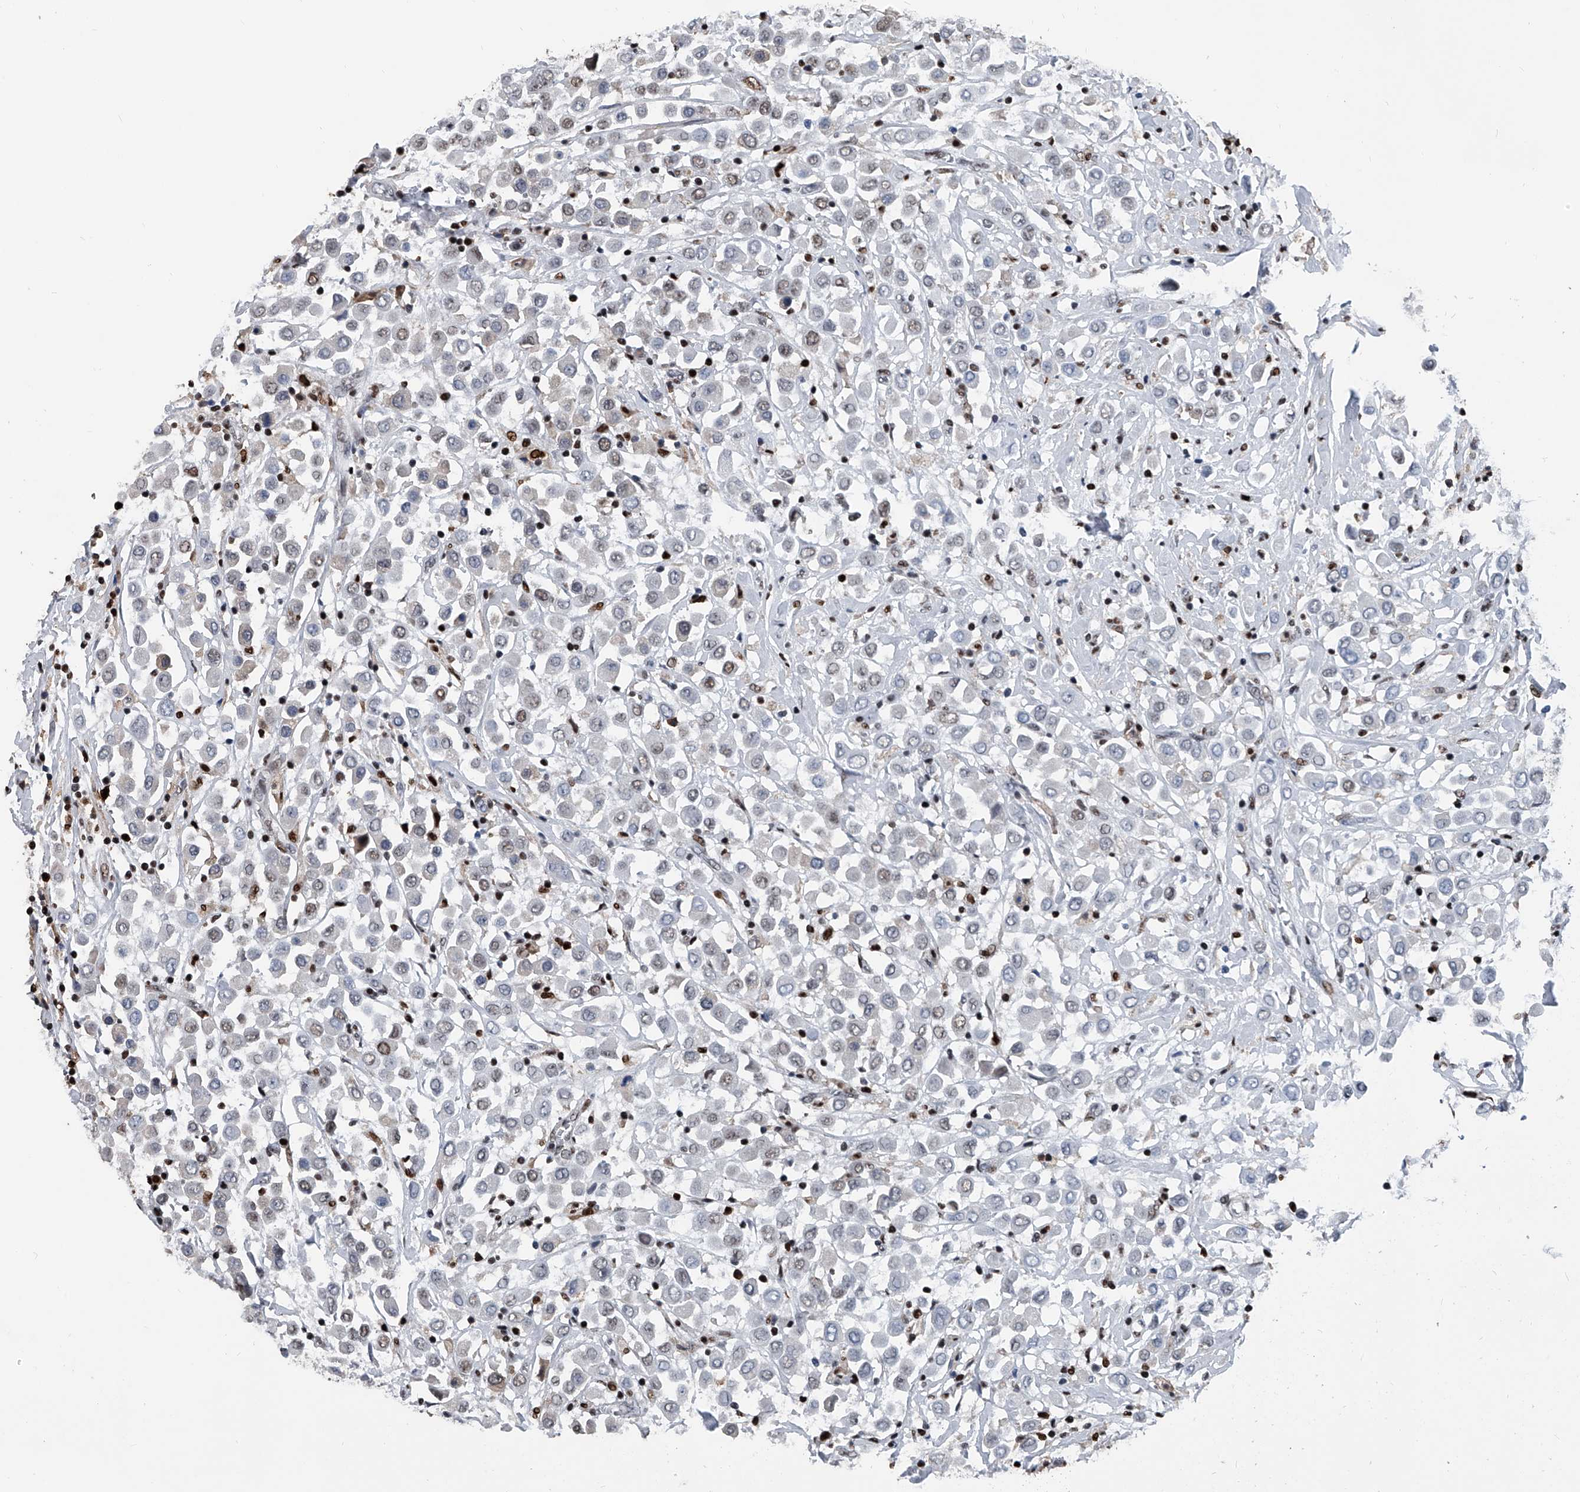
{"staining": {"intensity": "weak", "quantity": "<25%", "location": "nuclear"}, "tissue": "breast cancer", "cell_type": "Tumor cells", "image_type": "cancer", "snomed": [{"axis": "morphology", "description": "Duct carcinoma"}, {"axis": "topography", "description": "Breast"}], "caption": "DAB (3,3'-diaminobenzidine) immunohistochemical staining of human invasive ductal carcinoma (breast) shows no significant expression in tumor cells.", "gene": "FKBP5", "patient": {"sex": "female", "age": 61}}